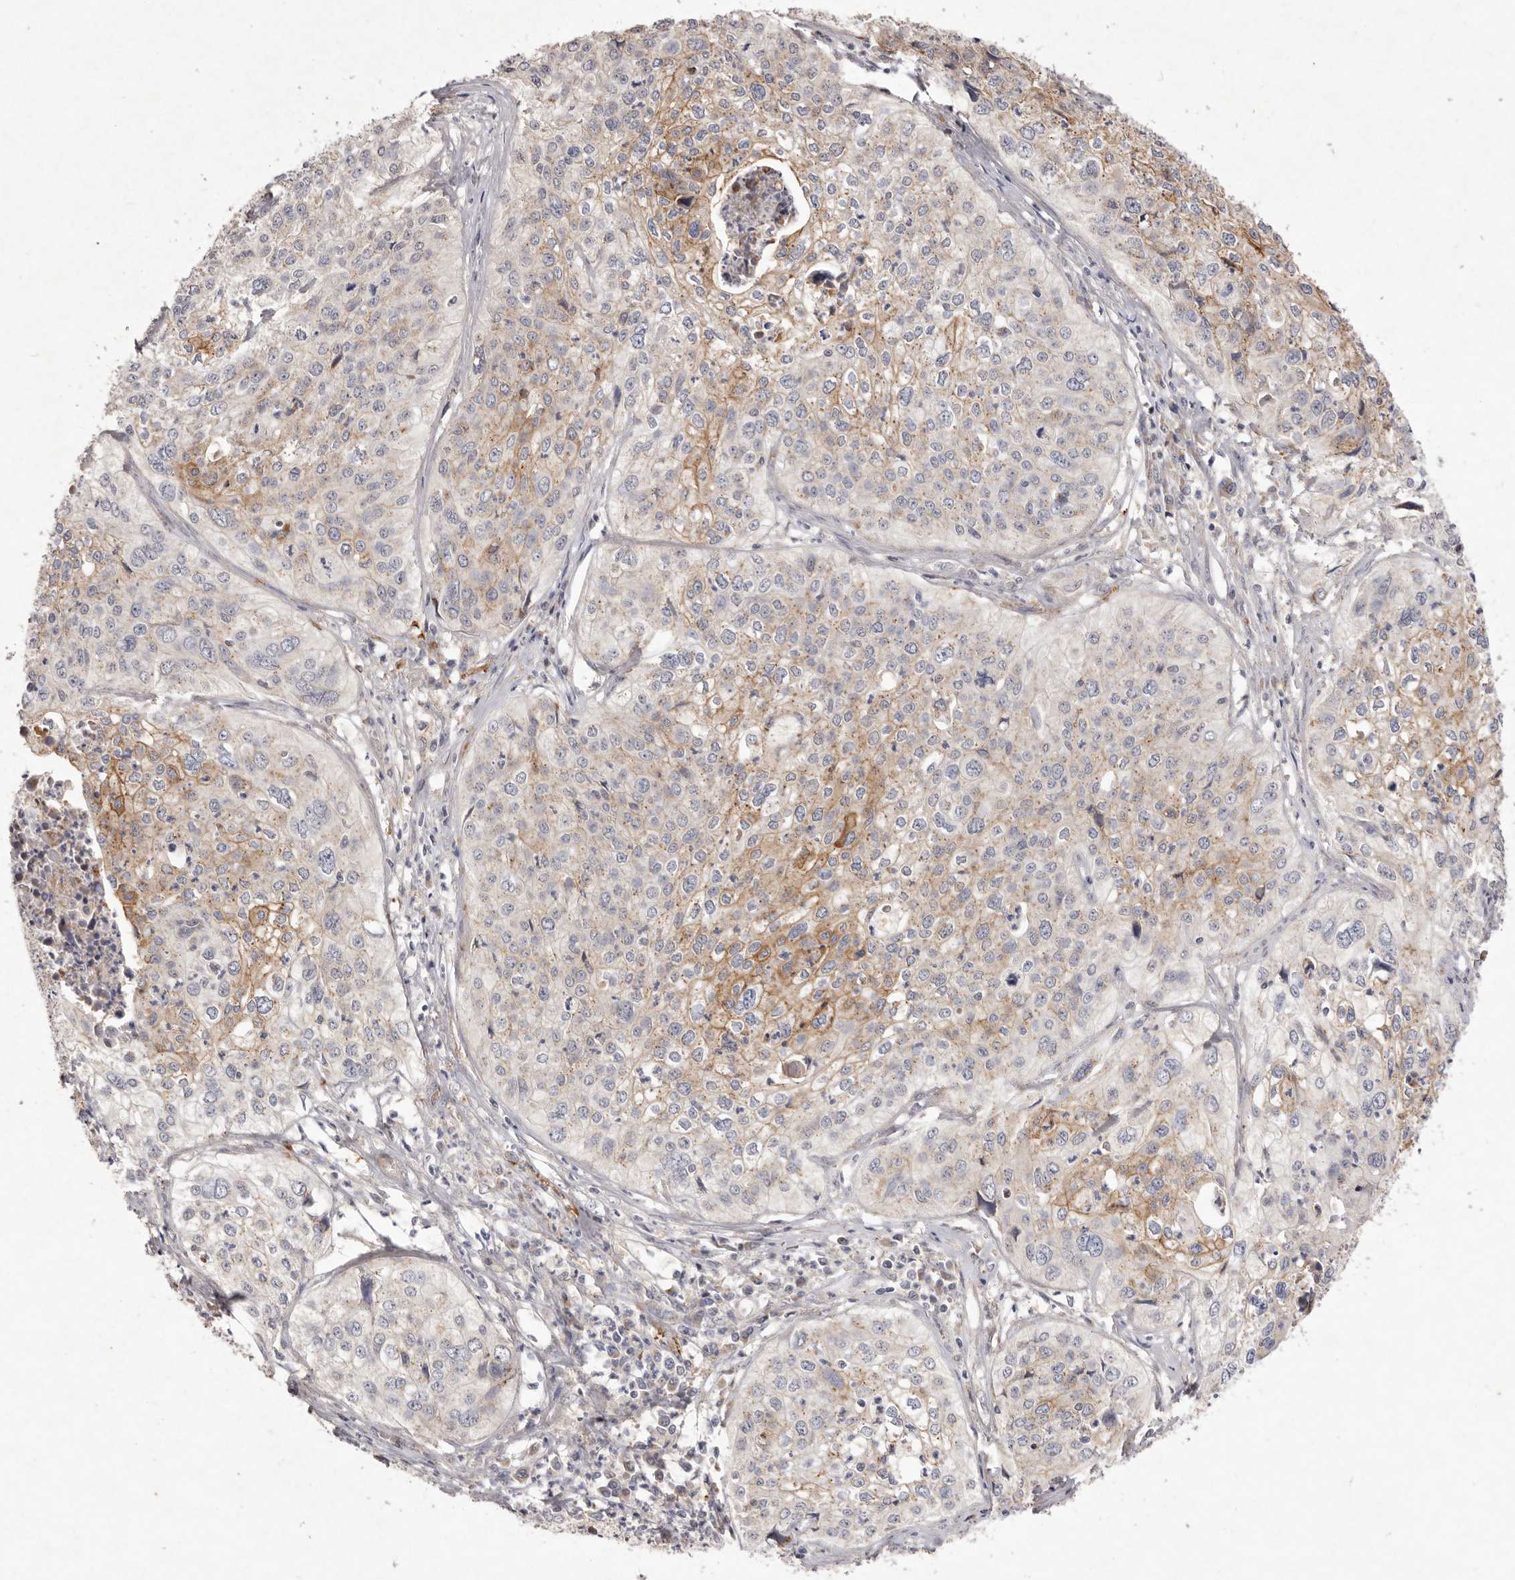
{"staining": {"intensity": "moderate", "quantity": "25%-75%", "location": "cytoplasmic/membranous"}, "tissue": "cervical cancer", "cell_type": "Tumor cells", "image_type": "cancer", "snomed": [{"axis": "morphology", "description": "Squamous cell carcinoma, NOS"}, {"axis": "topography", "description": "Cervix"}], "caption": "Human cervical squamous cell carcinoma stained with a brown dye exhibits moderate cytoplasmic/membranous positive positivity in approximately 25%-75% of tumor cells.", "gene": "USP24", "patient": {"sex": "female", "age": 31}}